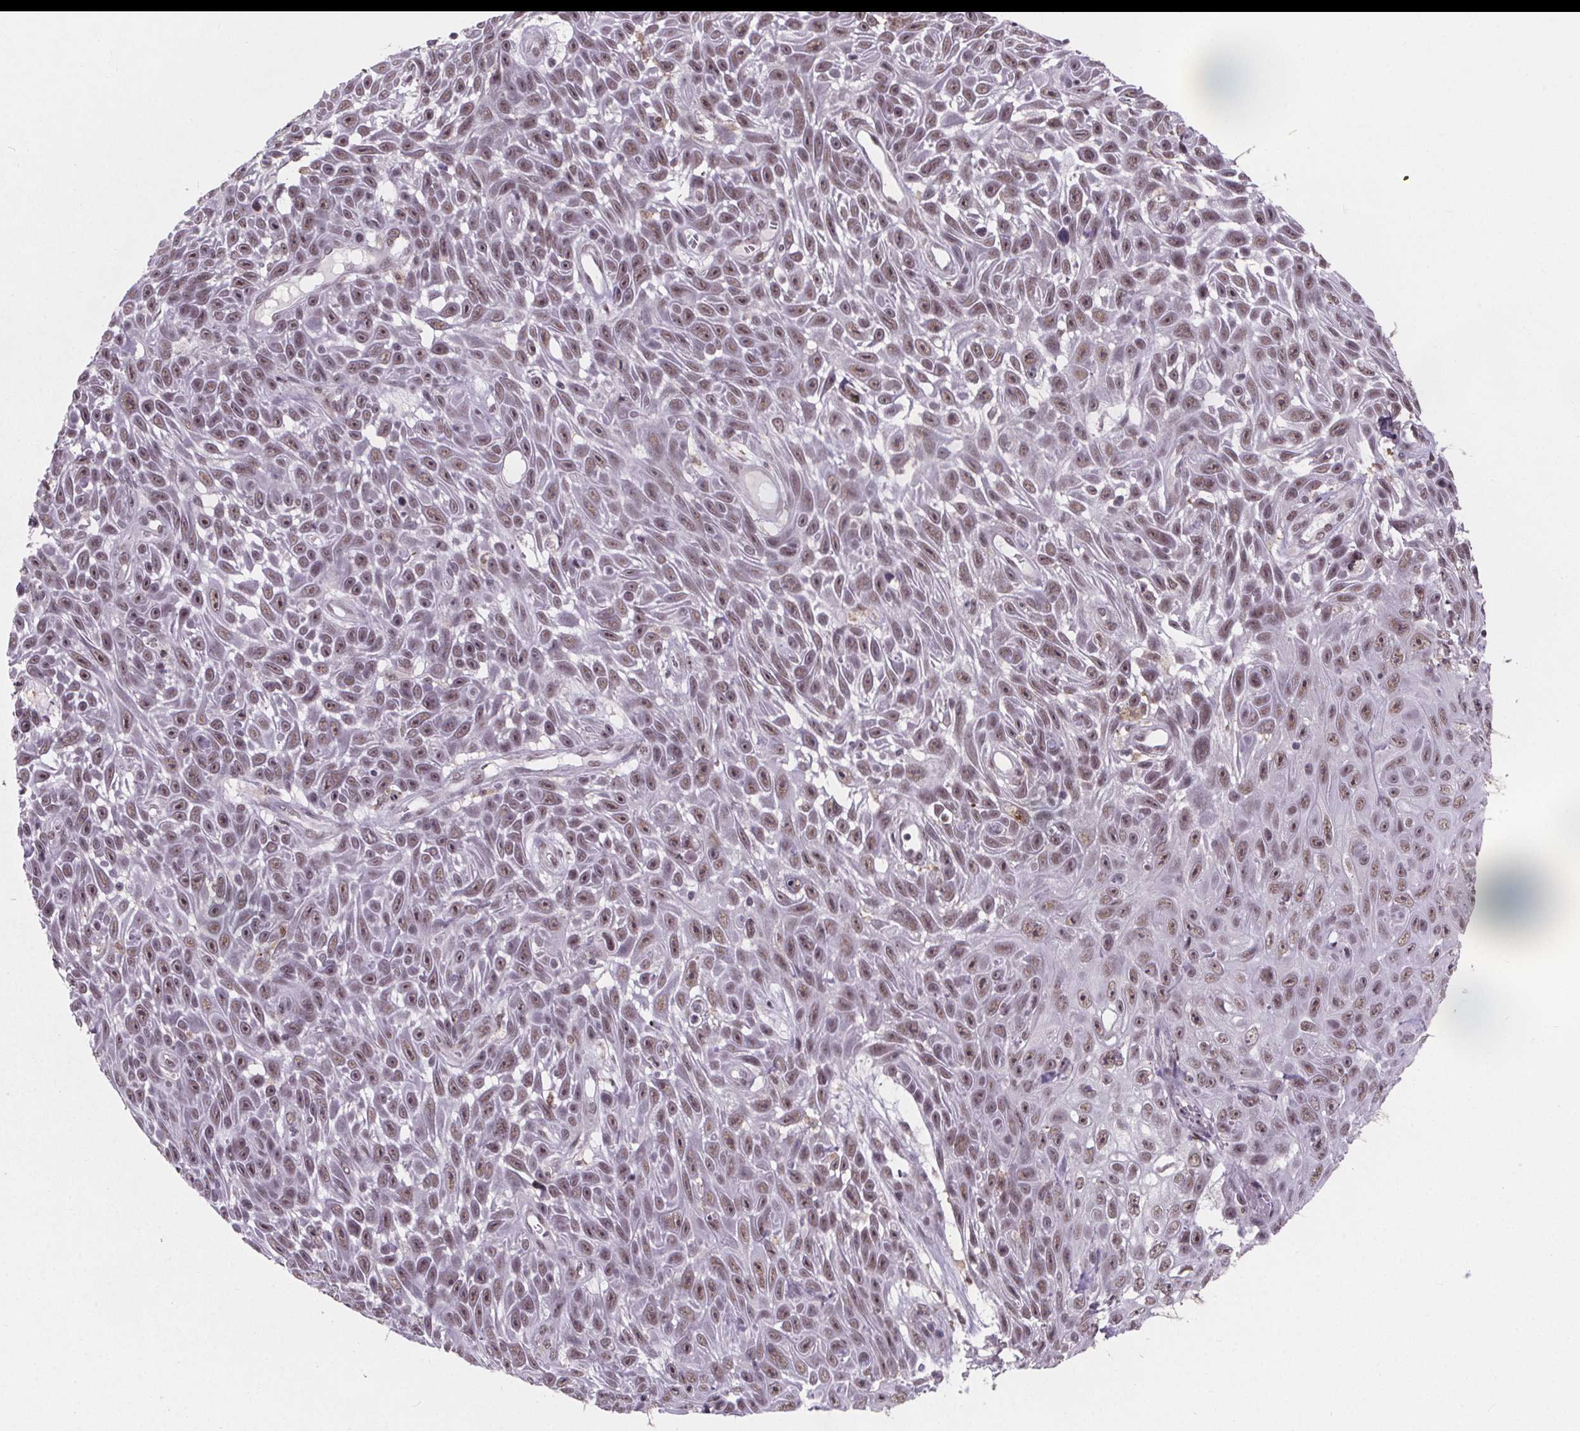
{"staining": {"intensity": "moderate", "quantity": ">75%", "location": "nuclear"}, "tissue": "skin cancer", "cell_type": "Tumor cells", "image_type": "cancer", "snomed": [{"axis": "morphology", "description": "Squamous cell carcinoma, NOS"}, {"axis": "topography", "description": "Skin"}], "caption": "Immunohistochemical staining of human skin cancer (squamous cell carcinoma) displays medium levels of moderate nuclear staining in about >75% of tumor cells. Using DAB (3,3'-diaminobenzidine) (brown) and hematoxylin (blue) stains, captured at high magnification using brightfield microscopy.", "gene": "ZNF572", "patient": {"sex": "male", "age": 82}}